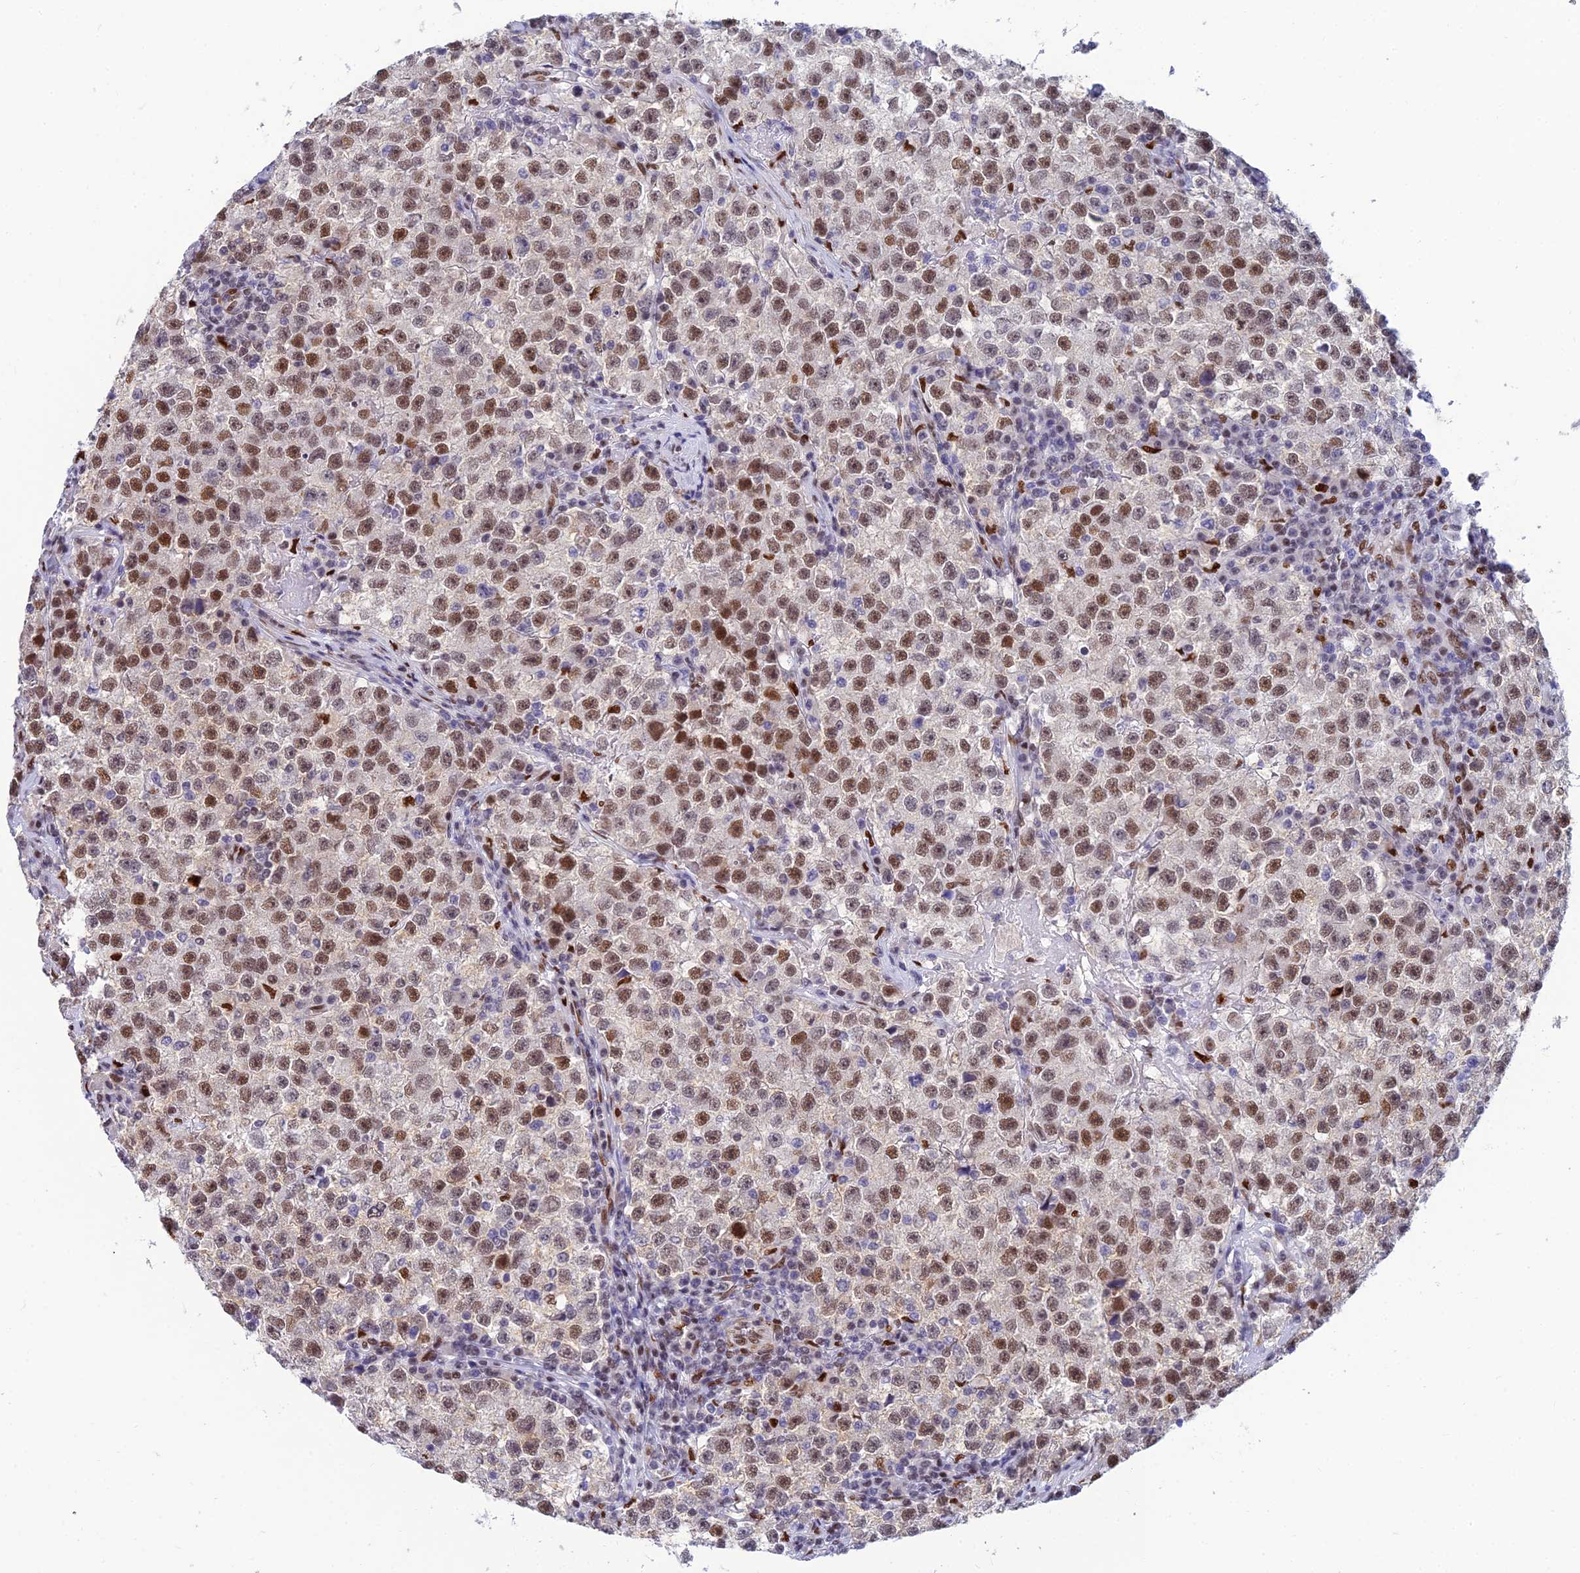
{"staining": {"intensity": "moderate", "quantity": ">75%", "location": "nuclear"}, "tissue": "testis cancer", "cell_type": "Tumor cells", "image_type": "cancer", "snomed": [{"axis": "morphology", "description": "Seminoma, NOS"}, {"axis": "topography", "description": "Testis"}], "caption": "Moderate nuclear staining is present in about >75% of tumor cells in testis cancer.", "gene": "CLK4", "patient": {"sex": "male", "age": 22}}